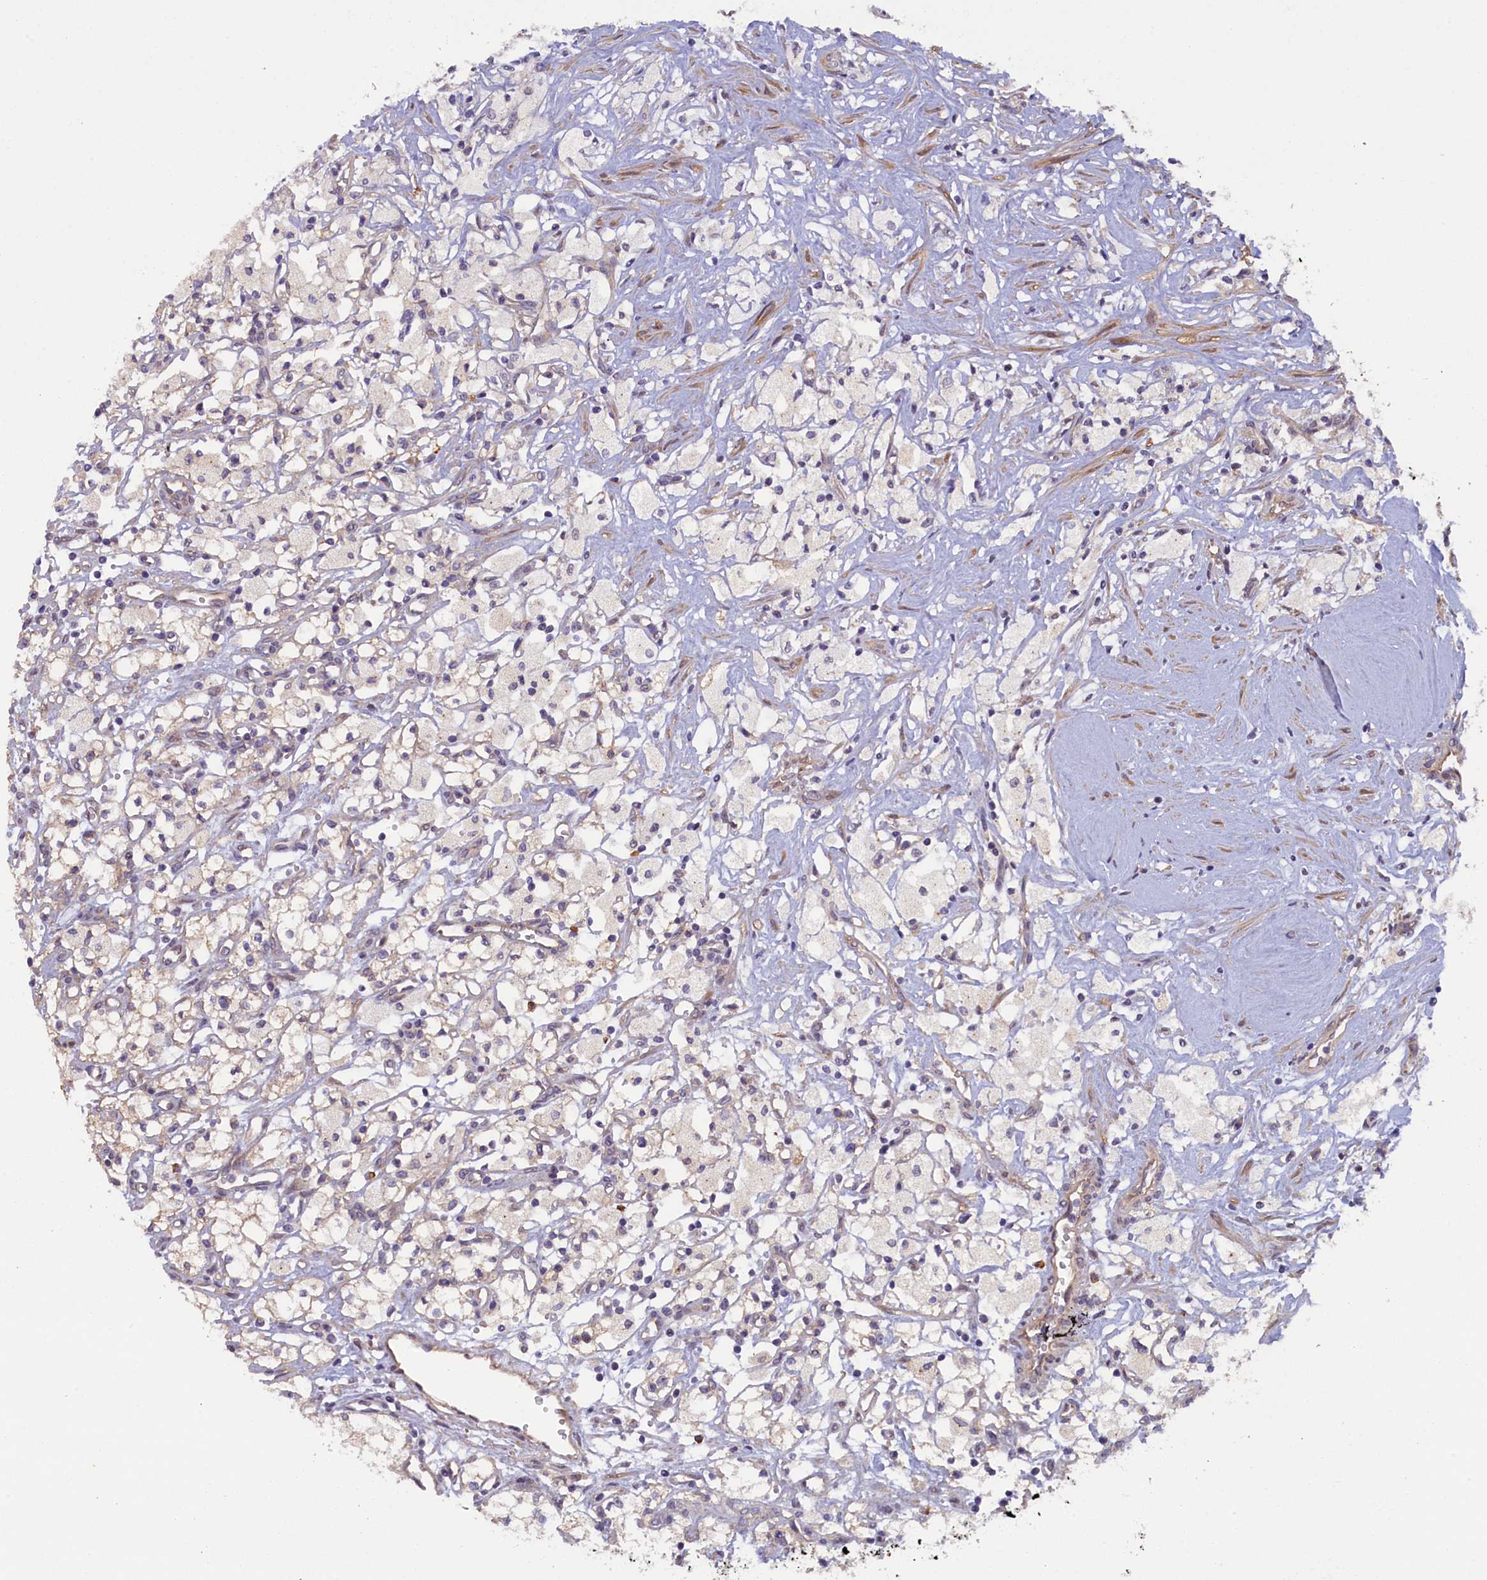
{"staining": {"intensity": "negative", "quantity": "none", "location": "none"}, "tissue": "renal cancer", "cell_type": "Tumor cells", "image_type": "cancer", "snomed": [{"axis": "morphology", "description": "Adenocarcinoma, NOS"}, {"axis": "topography", "description": "Kidney"}], "caption": "This is an immunohistochemistry (IHC) micrograph of human renal cancer. There is no expression in tumor cells.", "gene": "CCDC9B", "patient": {"sex": "male", "age": 59}}